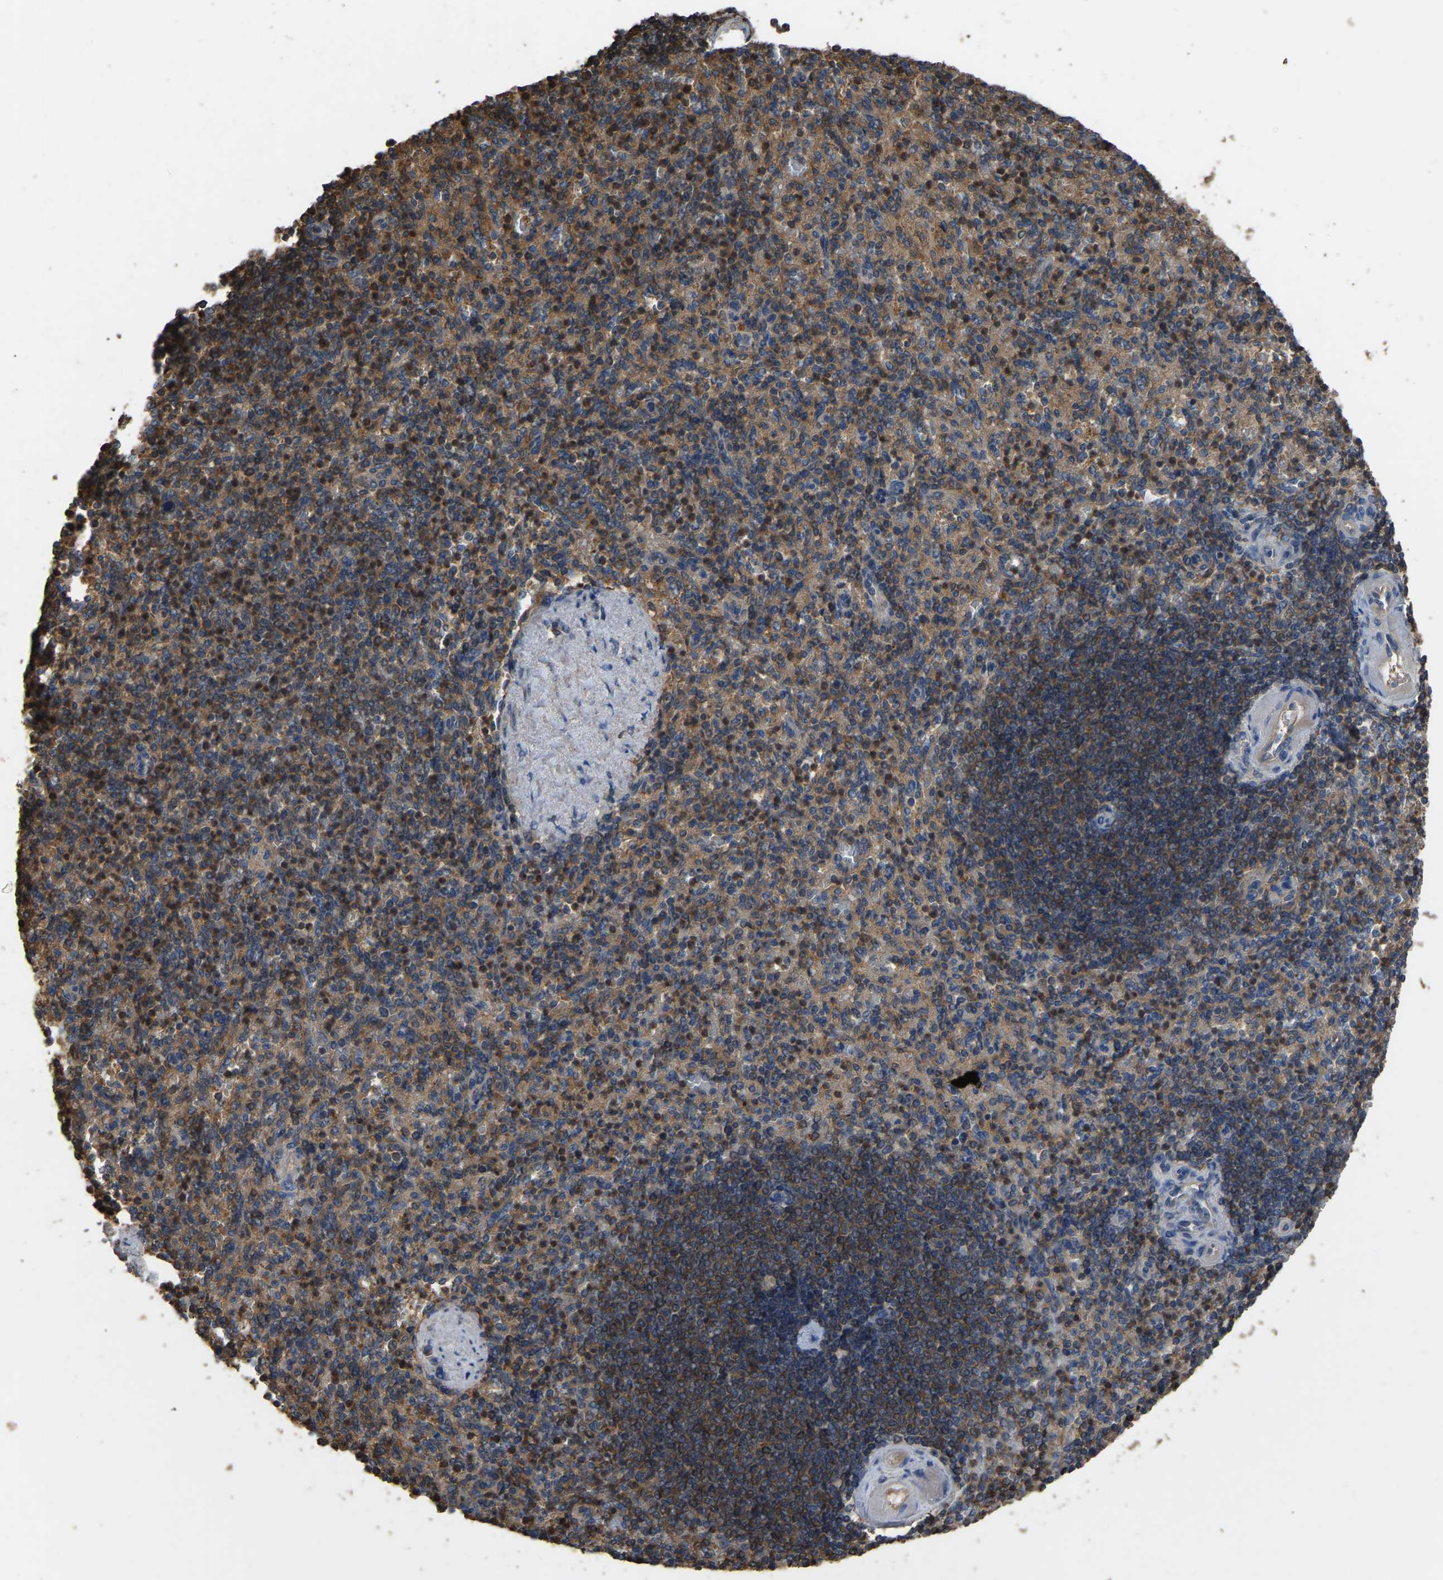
{"staining": {"intensity": "moderate", "quantity": ">75%", "location": "cytoplasmic/membranous"}, "tissue": "spleen", "cell_type": "Cells in red pulp", "image_type": "normal", "snomed": [{"axis": "morphology", "description": "Normal tissue, NOS"}, {"axis": "topography", "description": "Spleen"}], "caption": "Immunohistochemical staining of normal spleen reveals medium levels of moderate cytoplasmic/membranous positivity in approximately >75% of cells in red pulp.", "gene": "FHIT", "patient": {"sex": "female", "age": 74}}